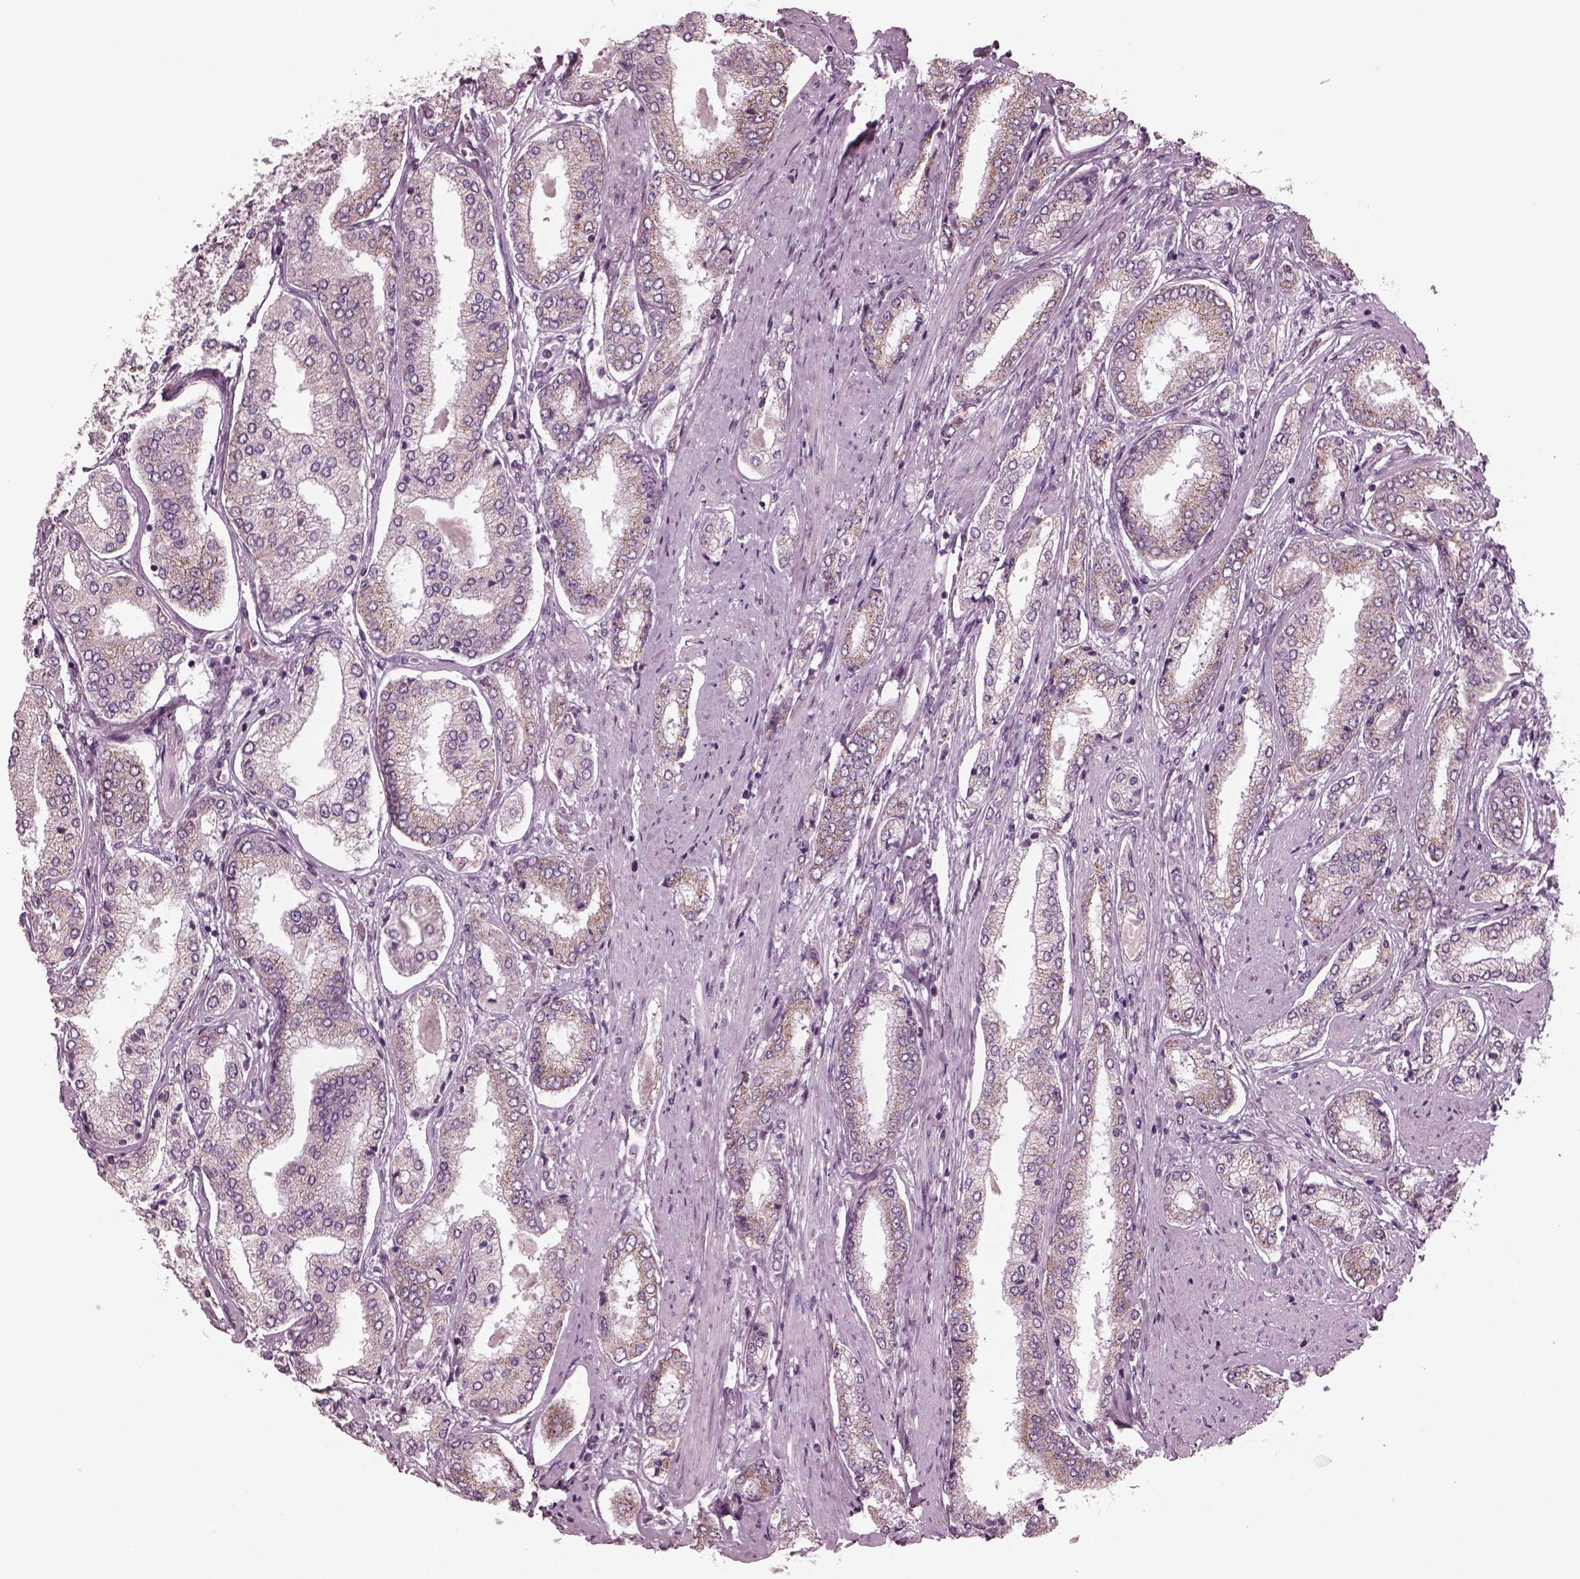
{"staining": {"intensity": "weak", "quantity": "<25%", "location": "cytoplasmic/membranous"}, "tissue": "prostate cancer", "cell_type": "Tumor cells", "image_type": "cancer", "snomed": [{"axis": "morphology", "description": "Adenocarcinoma, NOS"}, {"axis": "topography", "description": "Prostate"}], "caption": "Immunohistochemical staining of human adenocarcinoma (prostate) demonstrates no significant expression in tumor cells. (DAB immunohistochemistry visualized using brightfield microscopy, high magnification).", "gene": "CELSR3", "patient": {"sex": "male", "age": 63}}